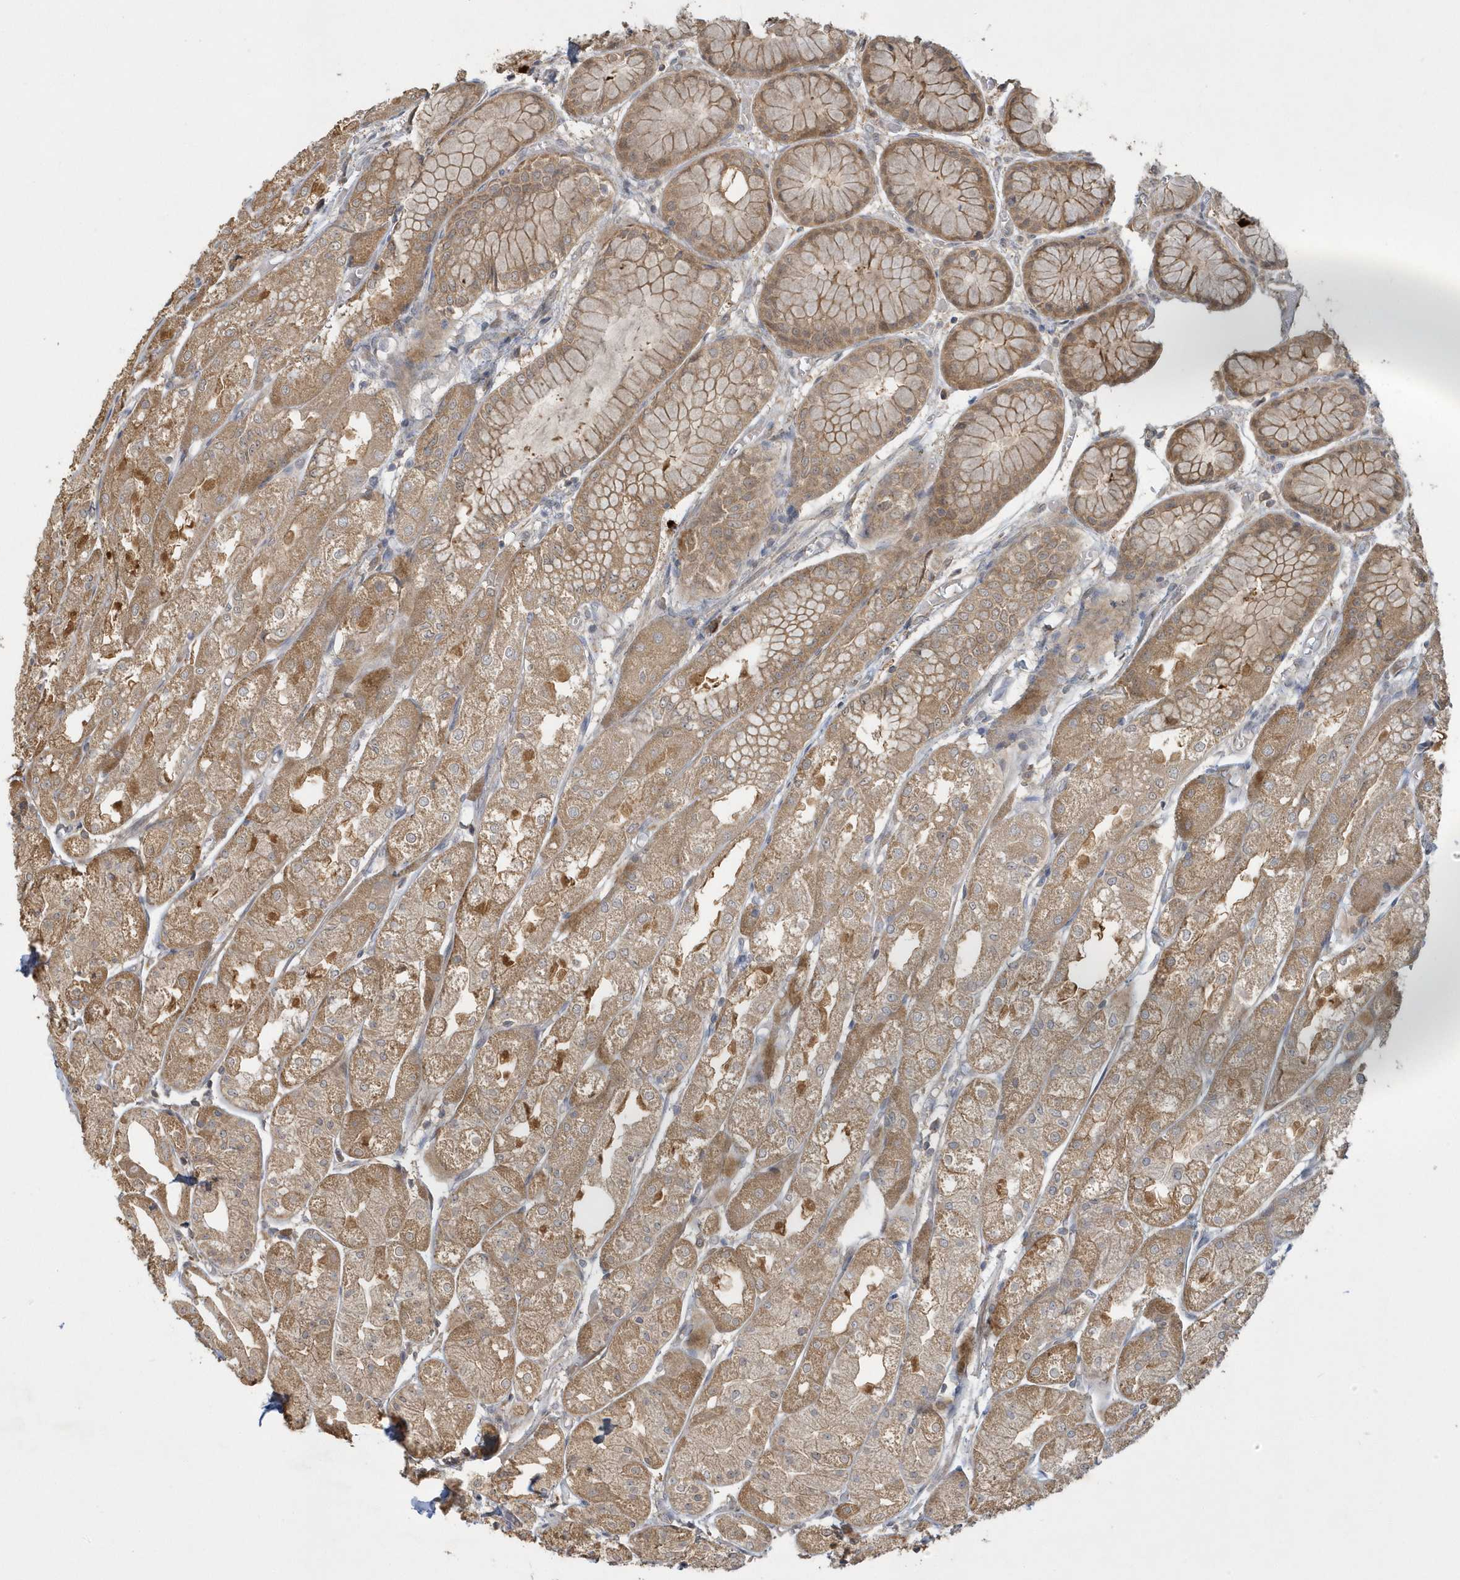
{"staining": {"intensity": "moderate", "quantity": ">75%", "location": "cytoplasmic/membranous"}, "tissue": "stomach", "cell_type": "Glandular cells", "image_type": "normal", "snomed": [{"axis": "morphology", "description": "Normal tissue, NOS"}, {"axis": "topography", "description": "Stomach, upper"}], "caption": "Stomach stained for a protein (brown) reveals moderate cytoplasmic/membranous positive expression in approximately >75% of glandular cells.", "gene": "THG1L", "patient": {"sex": "male", "age": 72}}